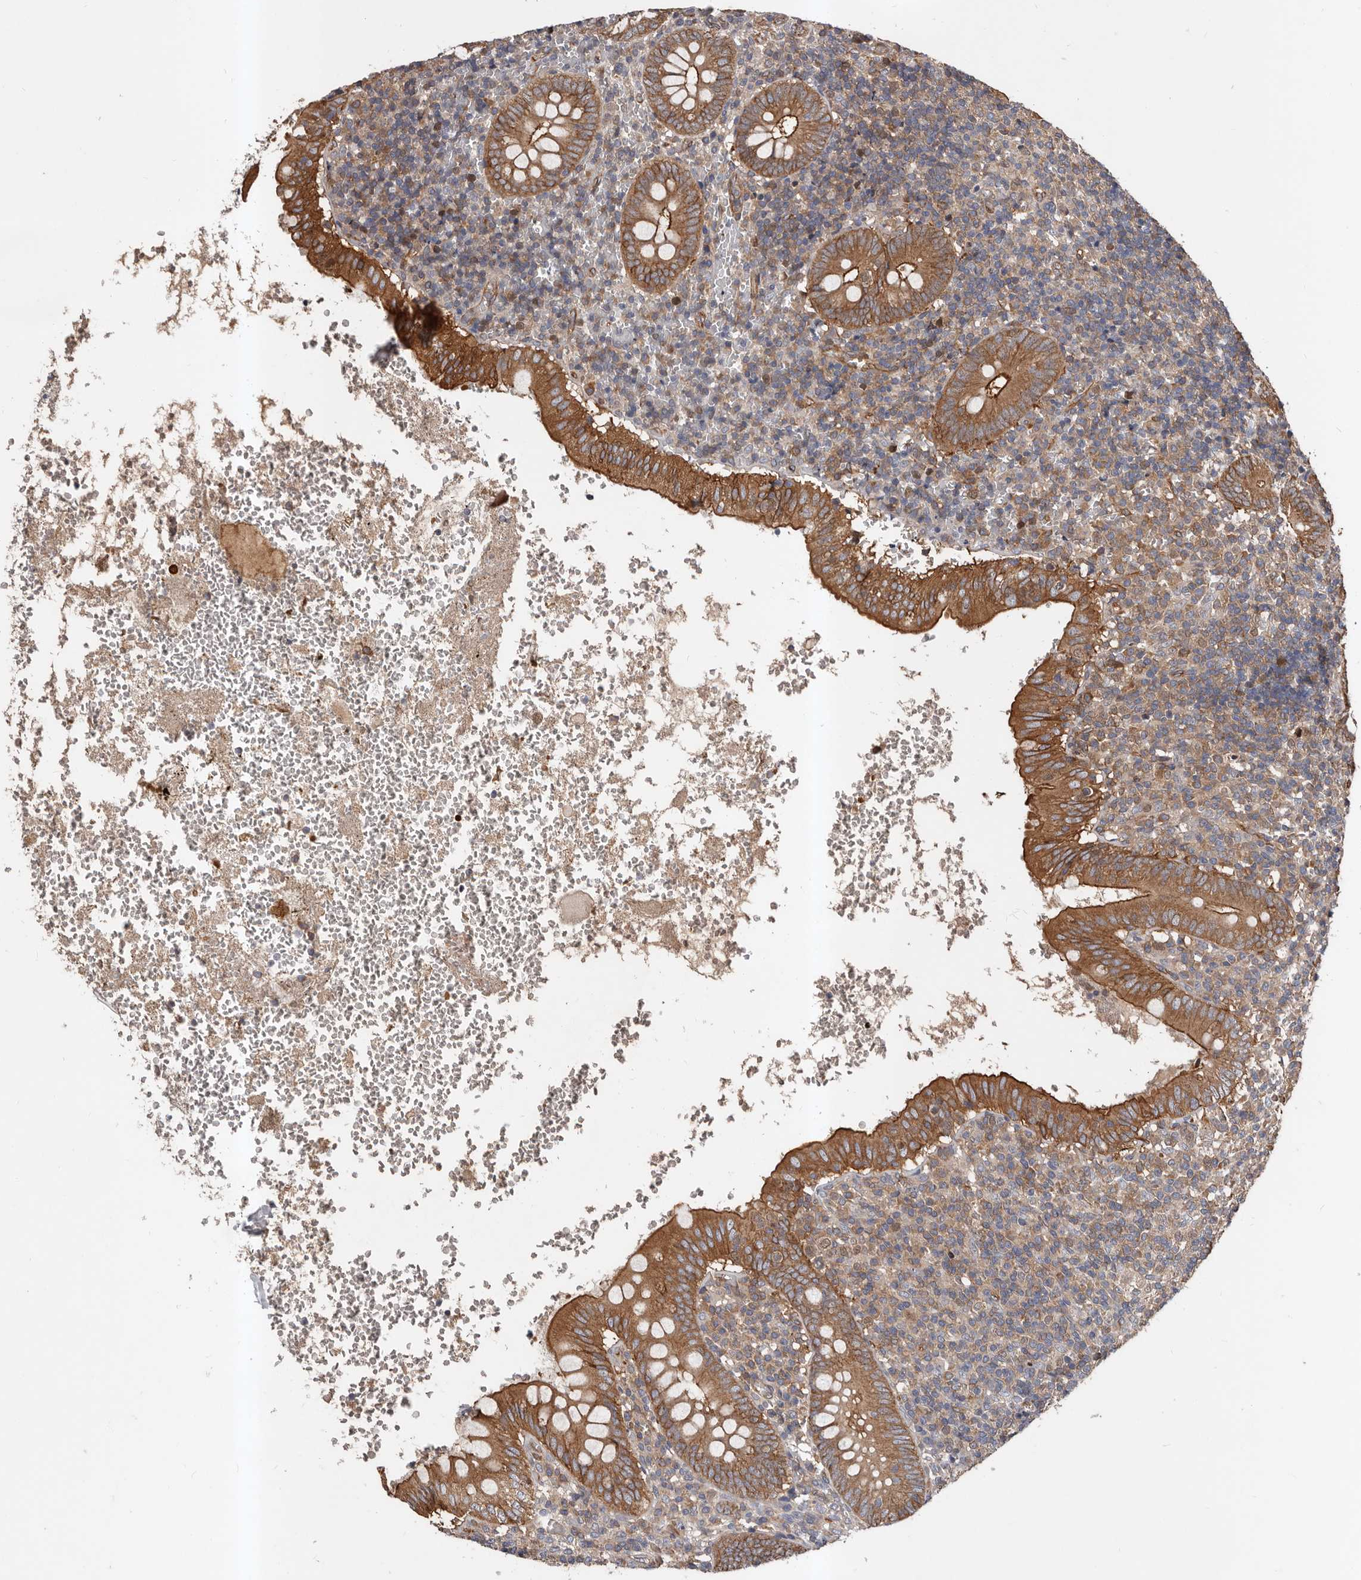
{"staining": {"intensity": "strong", "quantity": ">75%", "location": "cytoplasmic/membranous"}, "tissue": "appendix", "cell_type": "Glandular cells", "image_type": "normal", "snomed": [{"axis": "morphology", "description": "Normal tissue, NOS"}, {"axis": "topography", "description": "Appendix"}], "caption": "A high amount of strong cytoplasmic/membranous expression is identified in about >75% of glandular cells in normal appendix.", "gene": "PNRC2", "patient": {"sex": "male", "age": 8}}